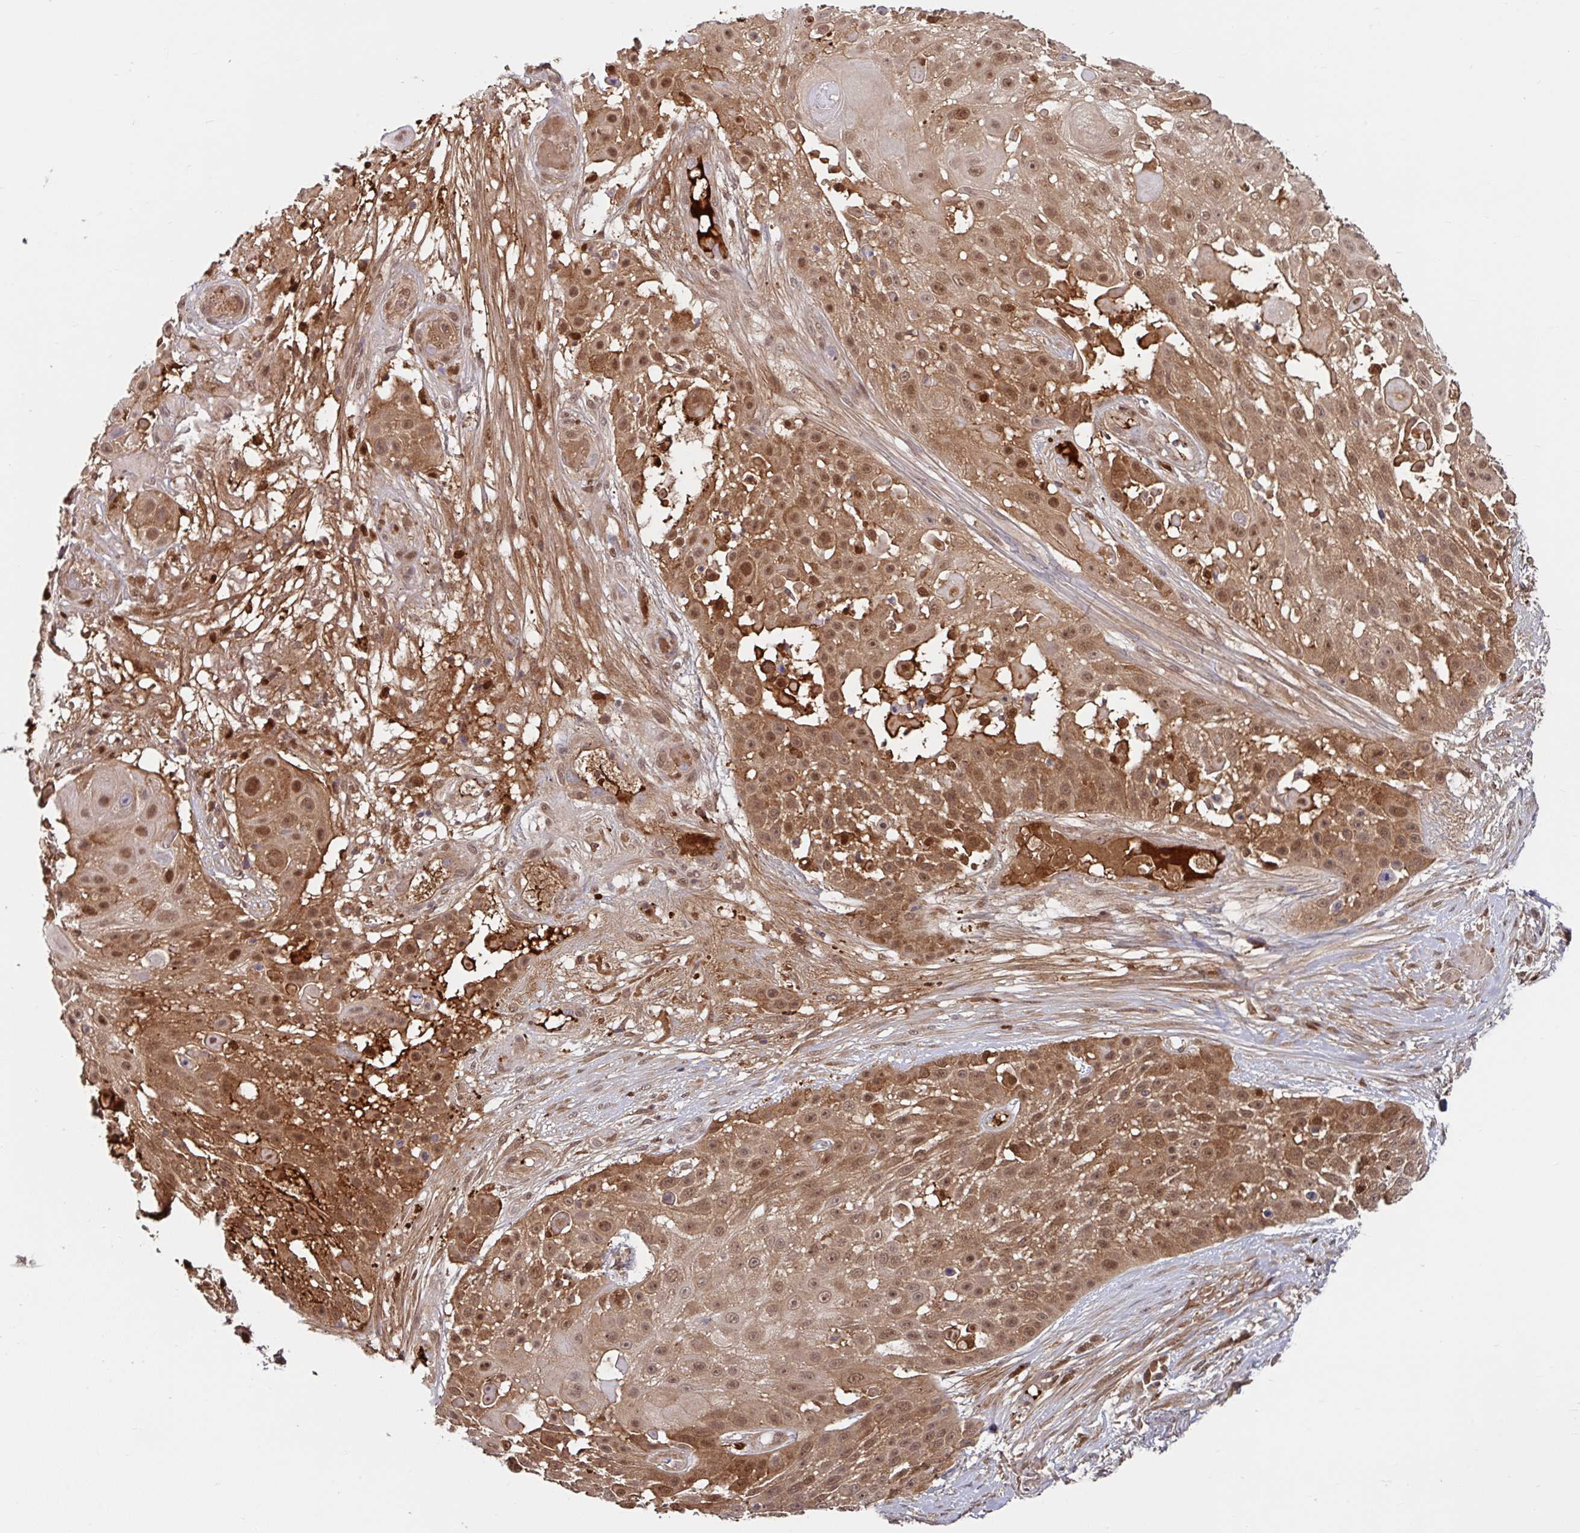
{"staining": {"intensity": "moderate", "quantity": ">75%", "location": "cytoplasmic/membranous,nuclear"}, "tissue": "skin cancer", "cell_type": "Tumor cells", "image_type": "cancer", "snomed": [{"axis": "morphology", "description": "Squamous cell carcinoma, NOS"}, {"axis": "topography", "description": "Skin"}], "caption": "Skin squamous cell carcinoma stained for a protein shows moderate cytoplasmic/membranous and nuclear positivity in tumor cells.", "gene": "BLVRA", "patient": {"sex": "female", "age": 86}}